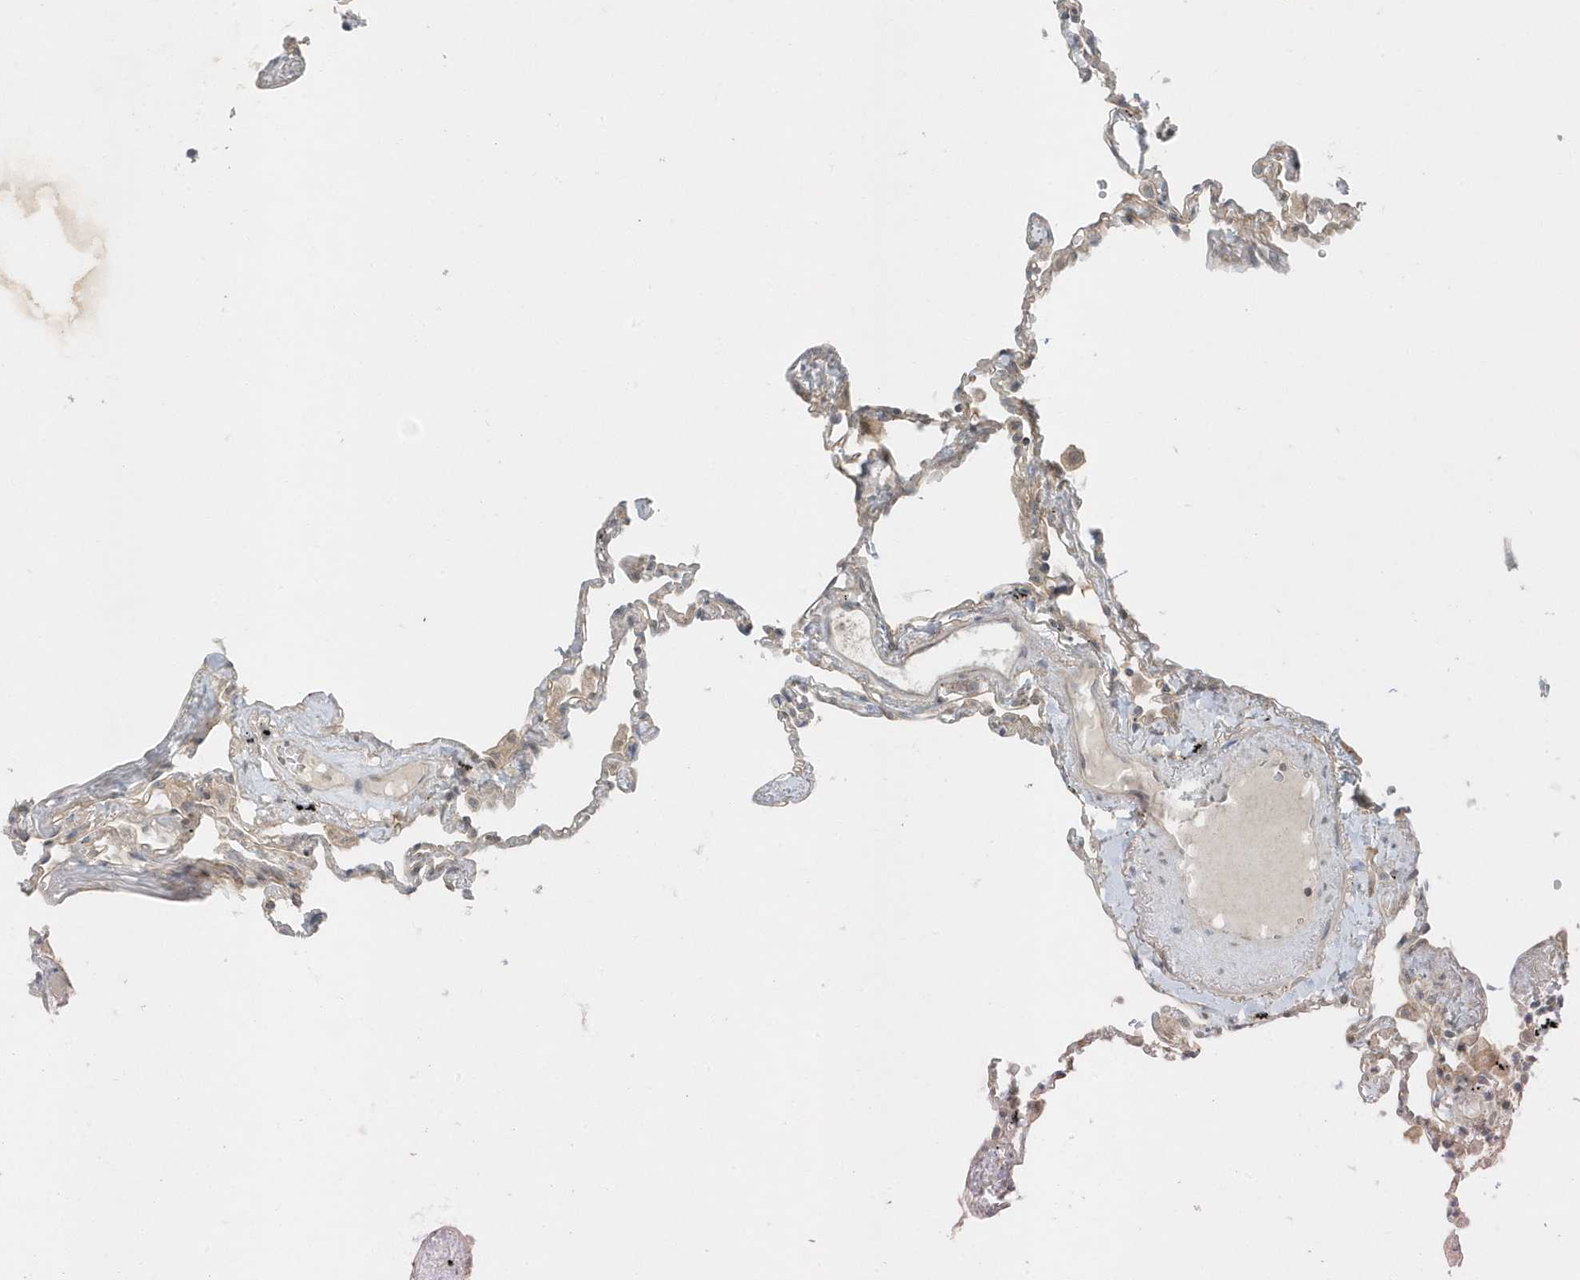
{"staining": {"intensity": "weak", "quantity": "<25%", "location": "cytoplasmic/membranous"}, "tissue": "lung", "cell_type": "Alveolar cells", "image_type": "normal", "snomed": [{"axis": "morphology", "description": "Normal tissue, NOS"}, {"axis": "topography", "description": "Lung"}], "caption": "There is no significant staining in alveolar cells of lung. (DAB (3,3'-diaminobenzidine) IHC with hematoxylin counter stain).", "gene": "PARD3B", "patient": {"sex": "female", "age": 67}}